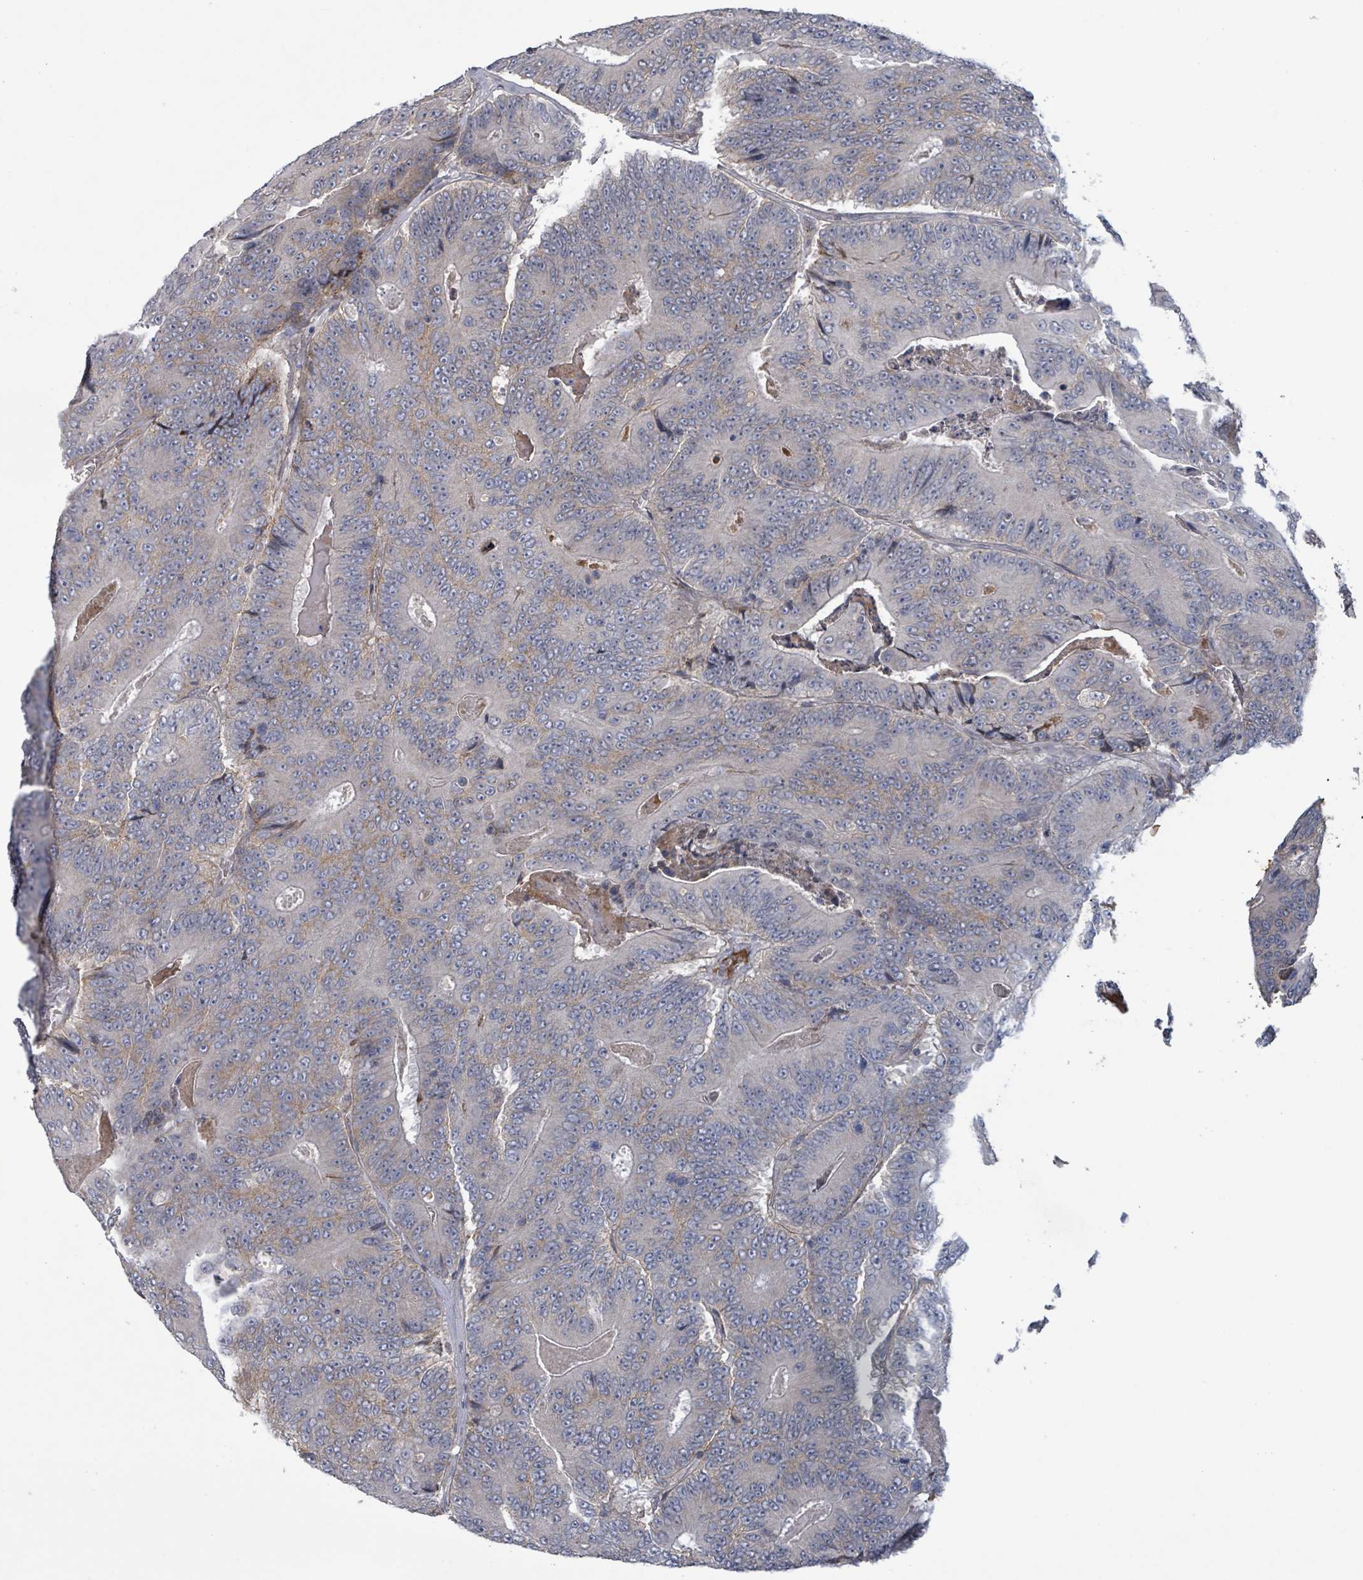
{"staining": {"intensity": "negative", "quantity": "none", "location": "none"}, "tissue": "colorectal cancer", "cell_type": "Tumor cells", "image_type": "cancer", "snomed": [{"axis": "morphology", "description": "Adenocarcinoma, NOS"}, {"axis": "topography", "description": "Colon"}], "caption": "Immunohistochemistry (IHC) photomicrograph of colorectal cancer stained for a protein (brown), which shows no expression in tumor cells.", "gene": "GRM8", "patient": {"sex": "male", "age": 83}}